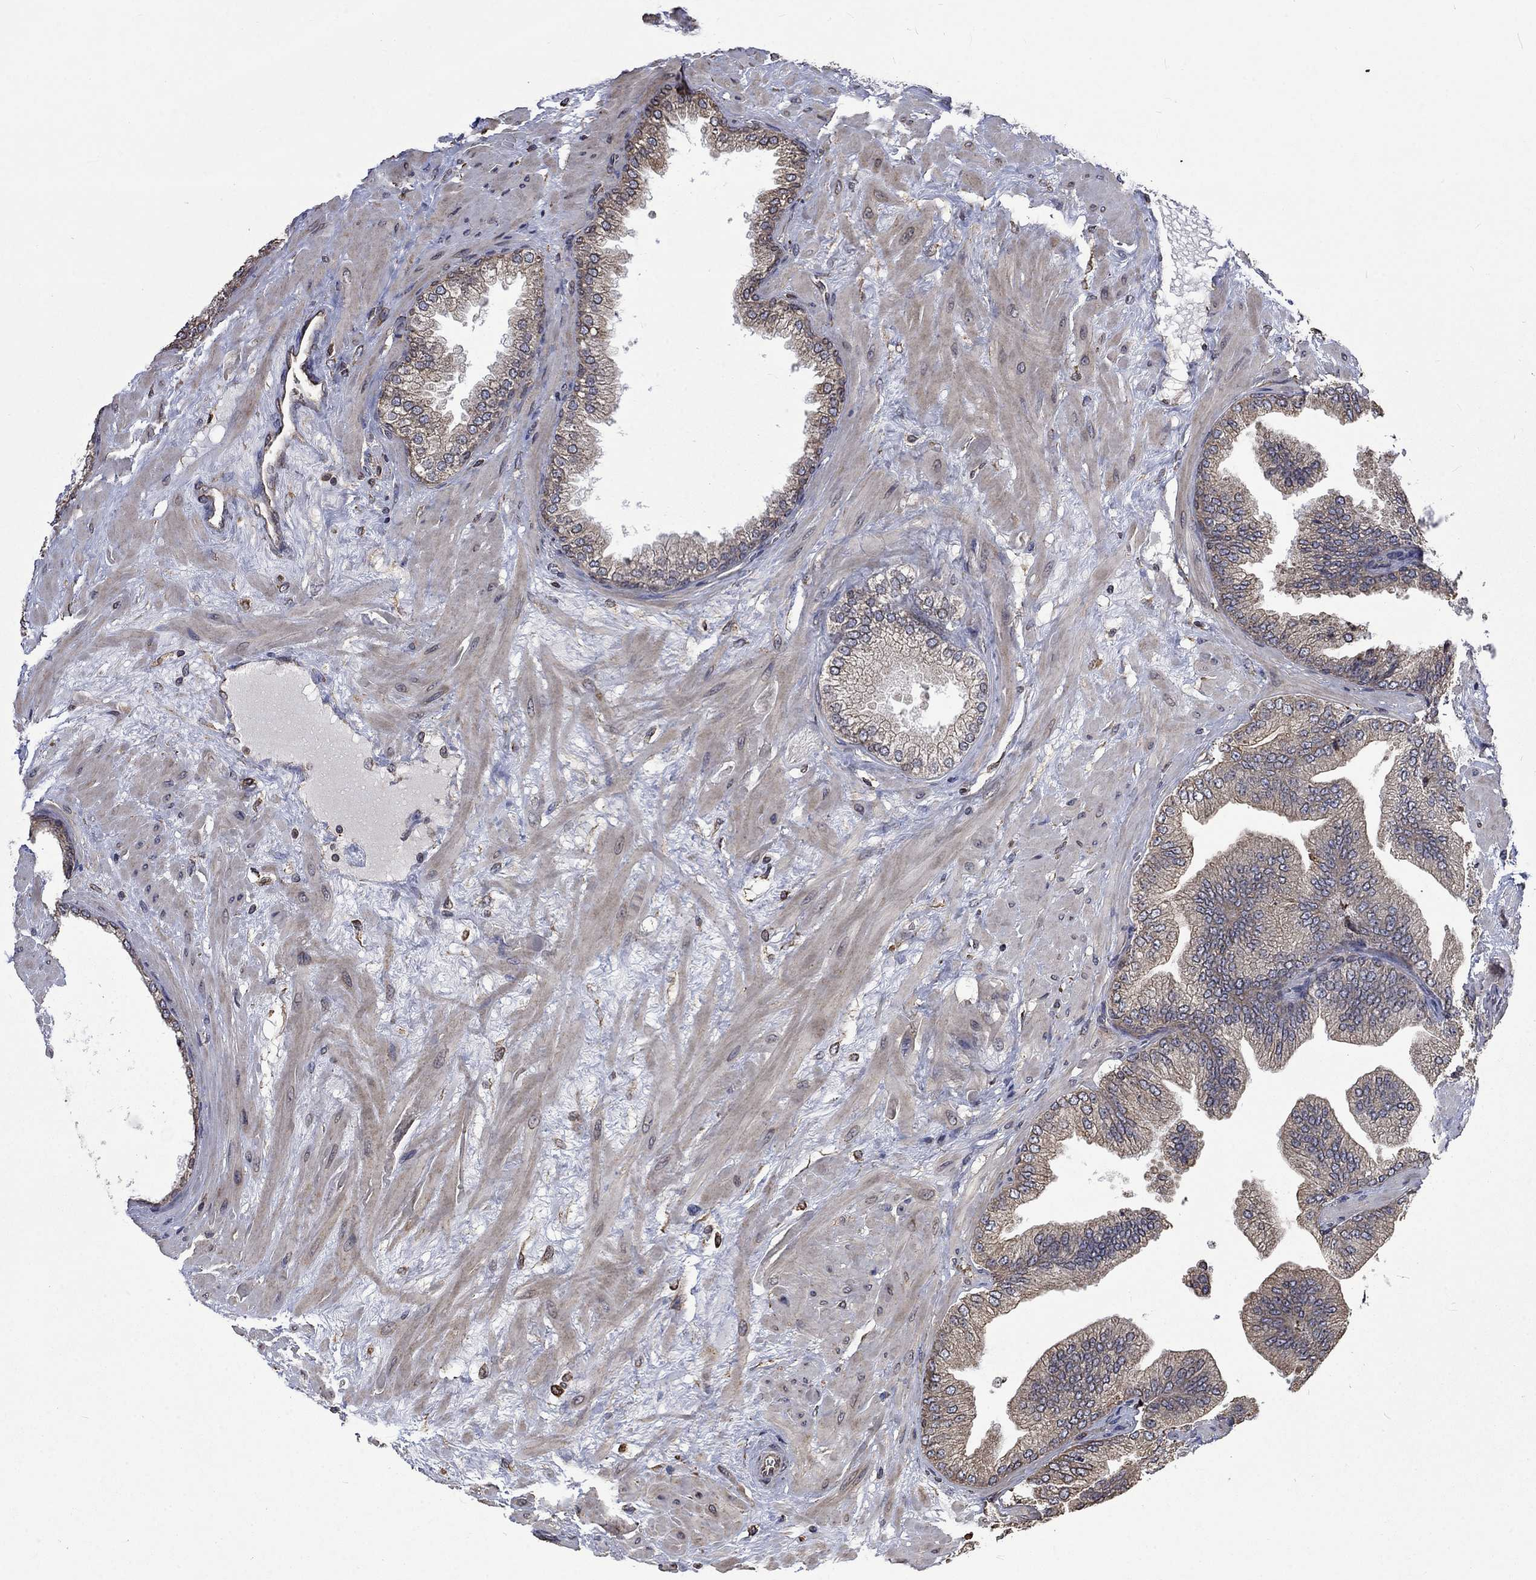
{"staining": {"intensity": "weak", "quantity": "<25%", "location": "cytoplasmic/membranous"}, "tissue": "prostate cancer", "cell_type": "Tumor cells", "image_type": "cancer", "snomed": [{"axis": "morphology", "description": "Adenocarcinoma, Low grade"}, {"axis": "topography", "description": "Prostate"}], "caption": "The histopathology image exhibits no staining of tumor cells in prostate cancer. (Brightfield microscopy of DAB (3,3'-diaminobenzidine) immunohistochemistry (IHC) at high magnification).", "gene": "ESRRA", "patient": {"sex": "male", "age": 72}}